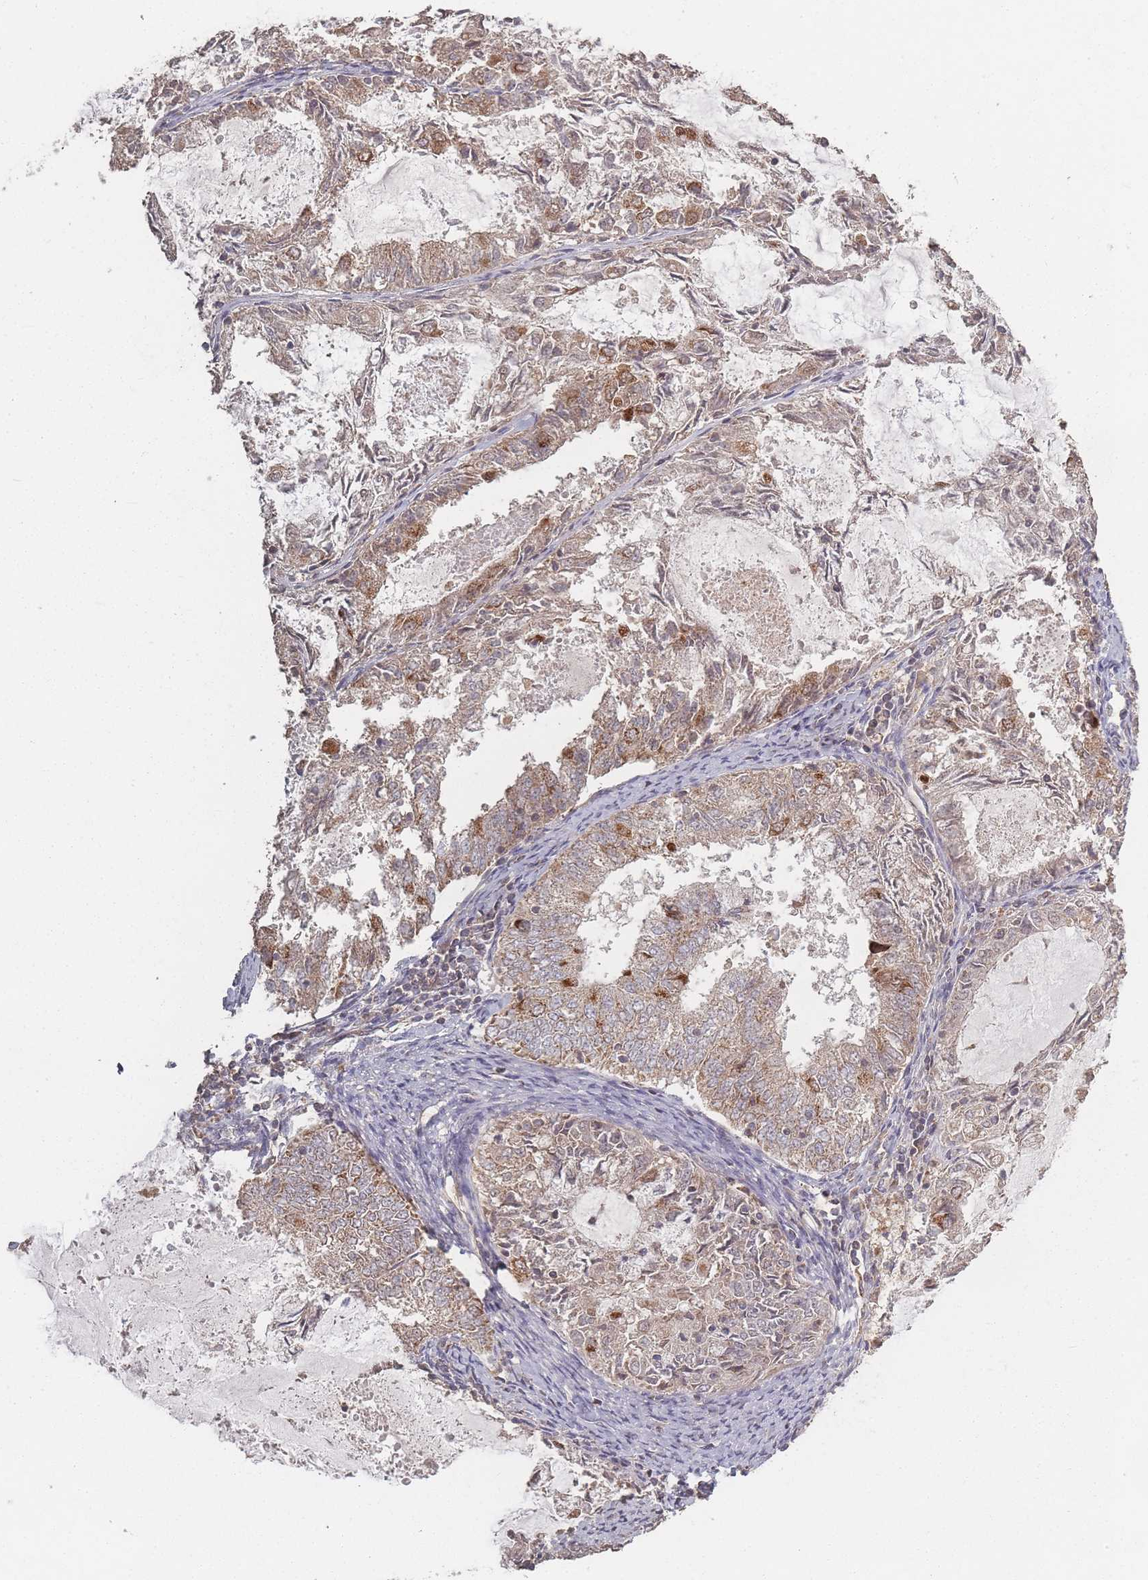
{"staining": {"intensity": "moderate", "quantity": ">75%", "location": "cytoplasmic/membranous"}, "tissue": "endometrial cancer", "cell_type": "Tumor cells", "image_type": "cancer", "snomed": [{"axis": "morphology", "description": "Adenocarcinoma, NOS"}, {"axis": "topography", "description": "Endometrium"}], "caption": "Endometrial cancer was stained to show a protein in brown. There is medium levels of moderate cytoplasmic/membranous positivity in approximately >75% of tumor cells.", "gene": "LYRM7", "patient": {"sex": "female", "age": 57}}